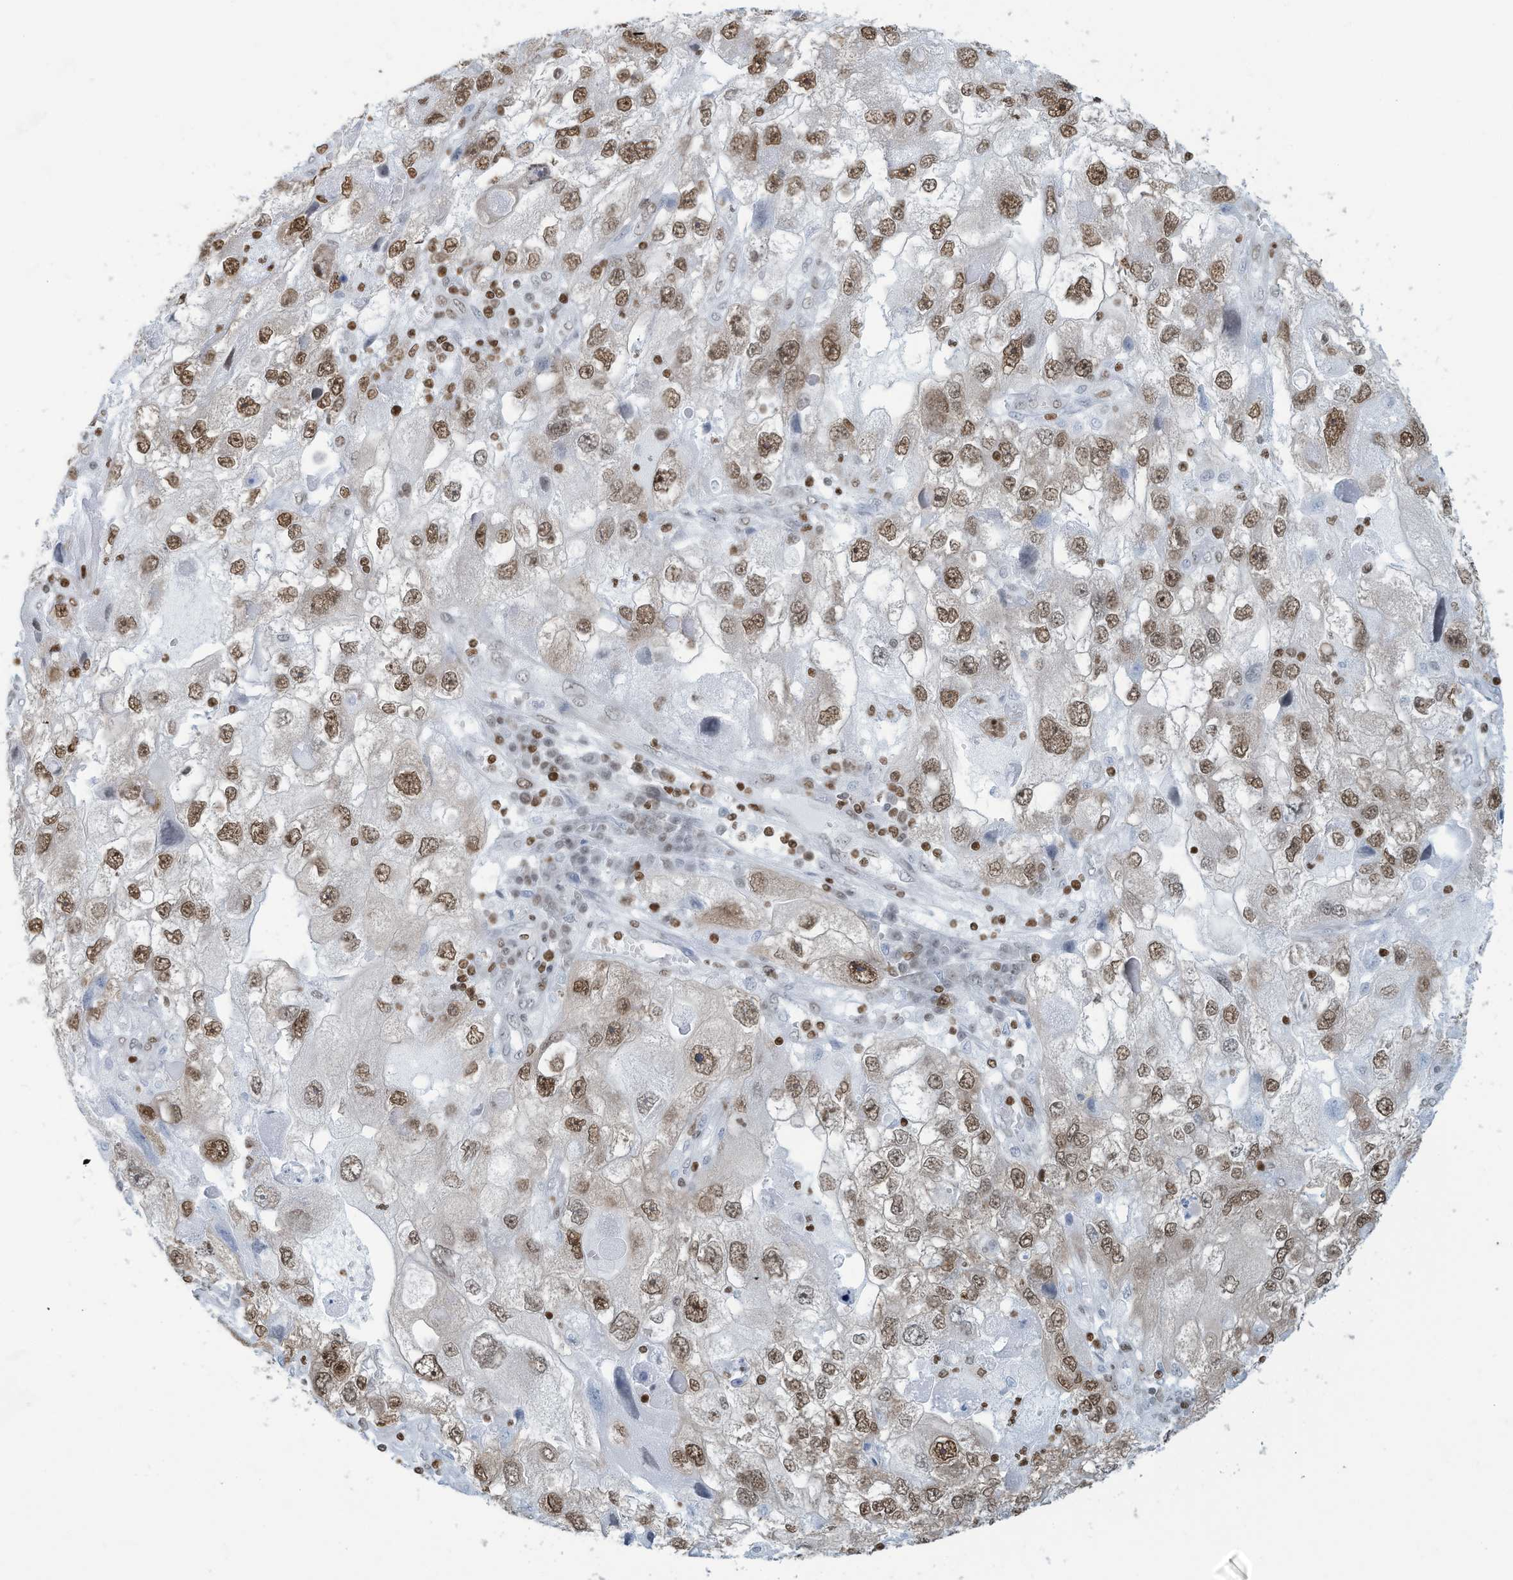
{"staining": {"intensity": "moderate", "quantity": ">75%", "location": "nuclear"}, "tissue": "endometrial cancer", "cell_type": "Tumor cells", "image_type": "cancer", "snomed": [{"axis": "morphology", "description": "Adenocarcinoma, NOS"}, {"axis": "topography", "description": "Endometrium"}], "caption": "Protein staining demonstrates moderate nuclear expression in approximately >75% of tumor cells in endometrial cancer.", "gene": "SARNP", "patient": {"sex": "female", "age": 49}}